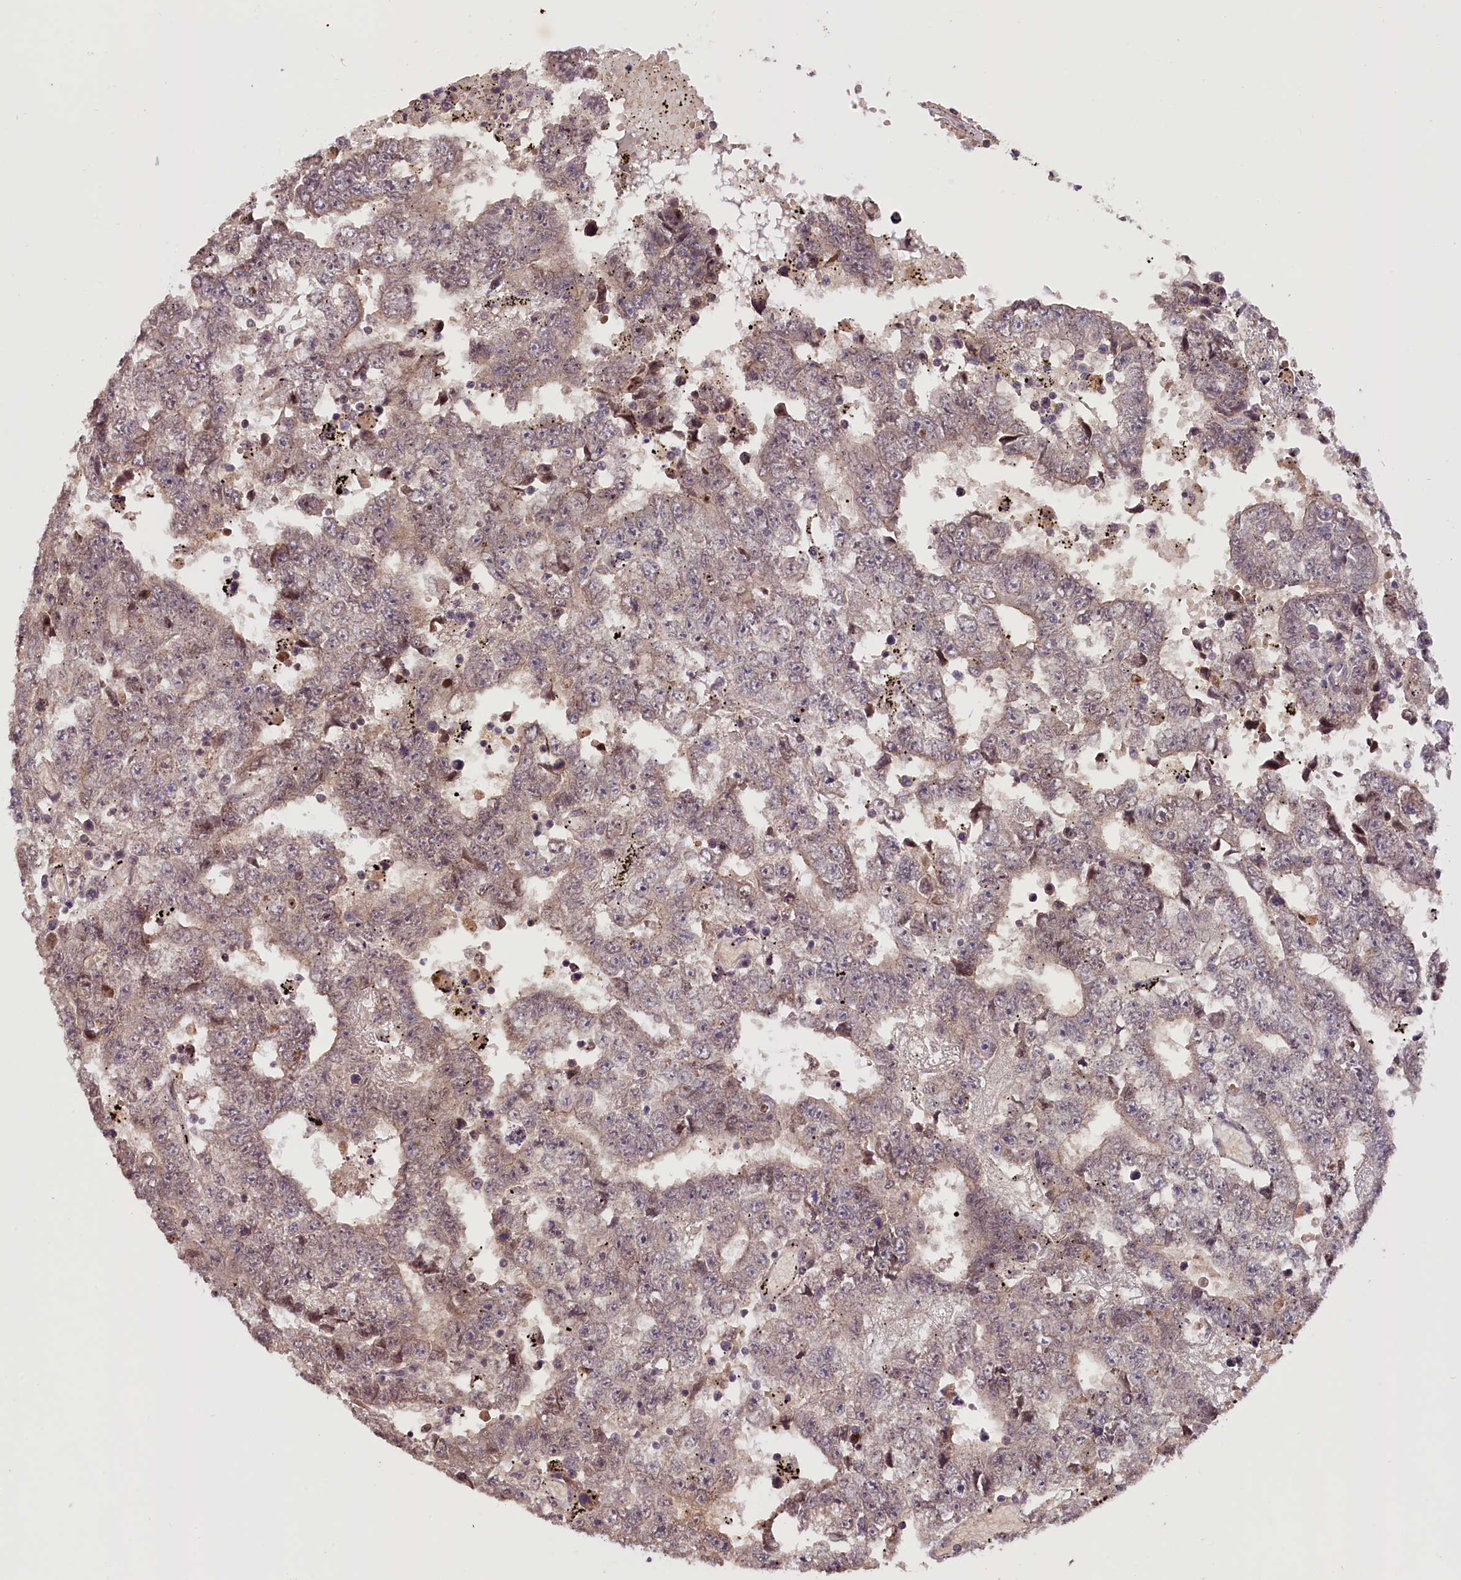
{"staining": {"intensity": "weak", "quantity": "25%-75%", "location": "cytoplasmic/membranous"}, "tissue": "testis cancer", "cell_type": "Tumor cells", "image_type": "cancer", "snomed": [{"axis": "morphology", "description": "Carcinoma, Embryonal, NOS"}, {"axis": "topography", "description": "Testis"}], "caption": "Tumor cells demonstrate low levels of weak cytoplasmic/membranous staining in about 25%-75% of cells in human testis cancer. (DAB IHC, brown staining for protein, blue staining for nuclei).", "gene": "ZNF480", "patient": {"sex": "male", "age": 25}}